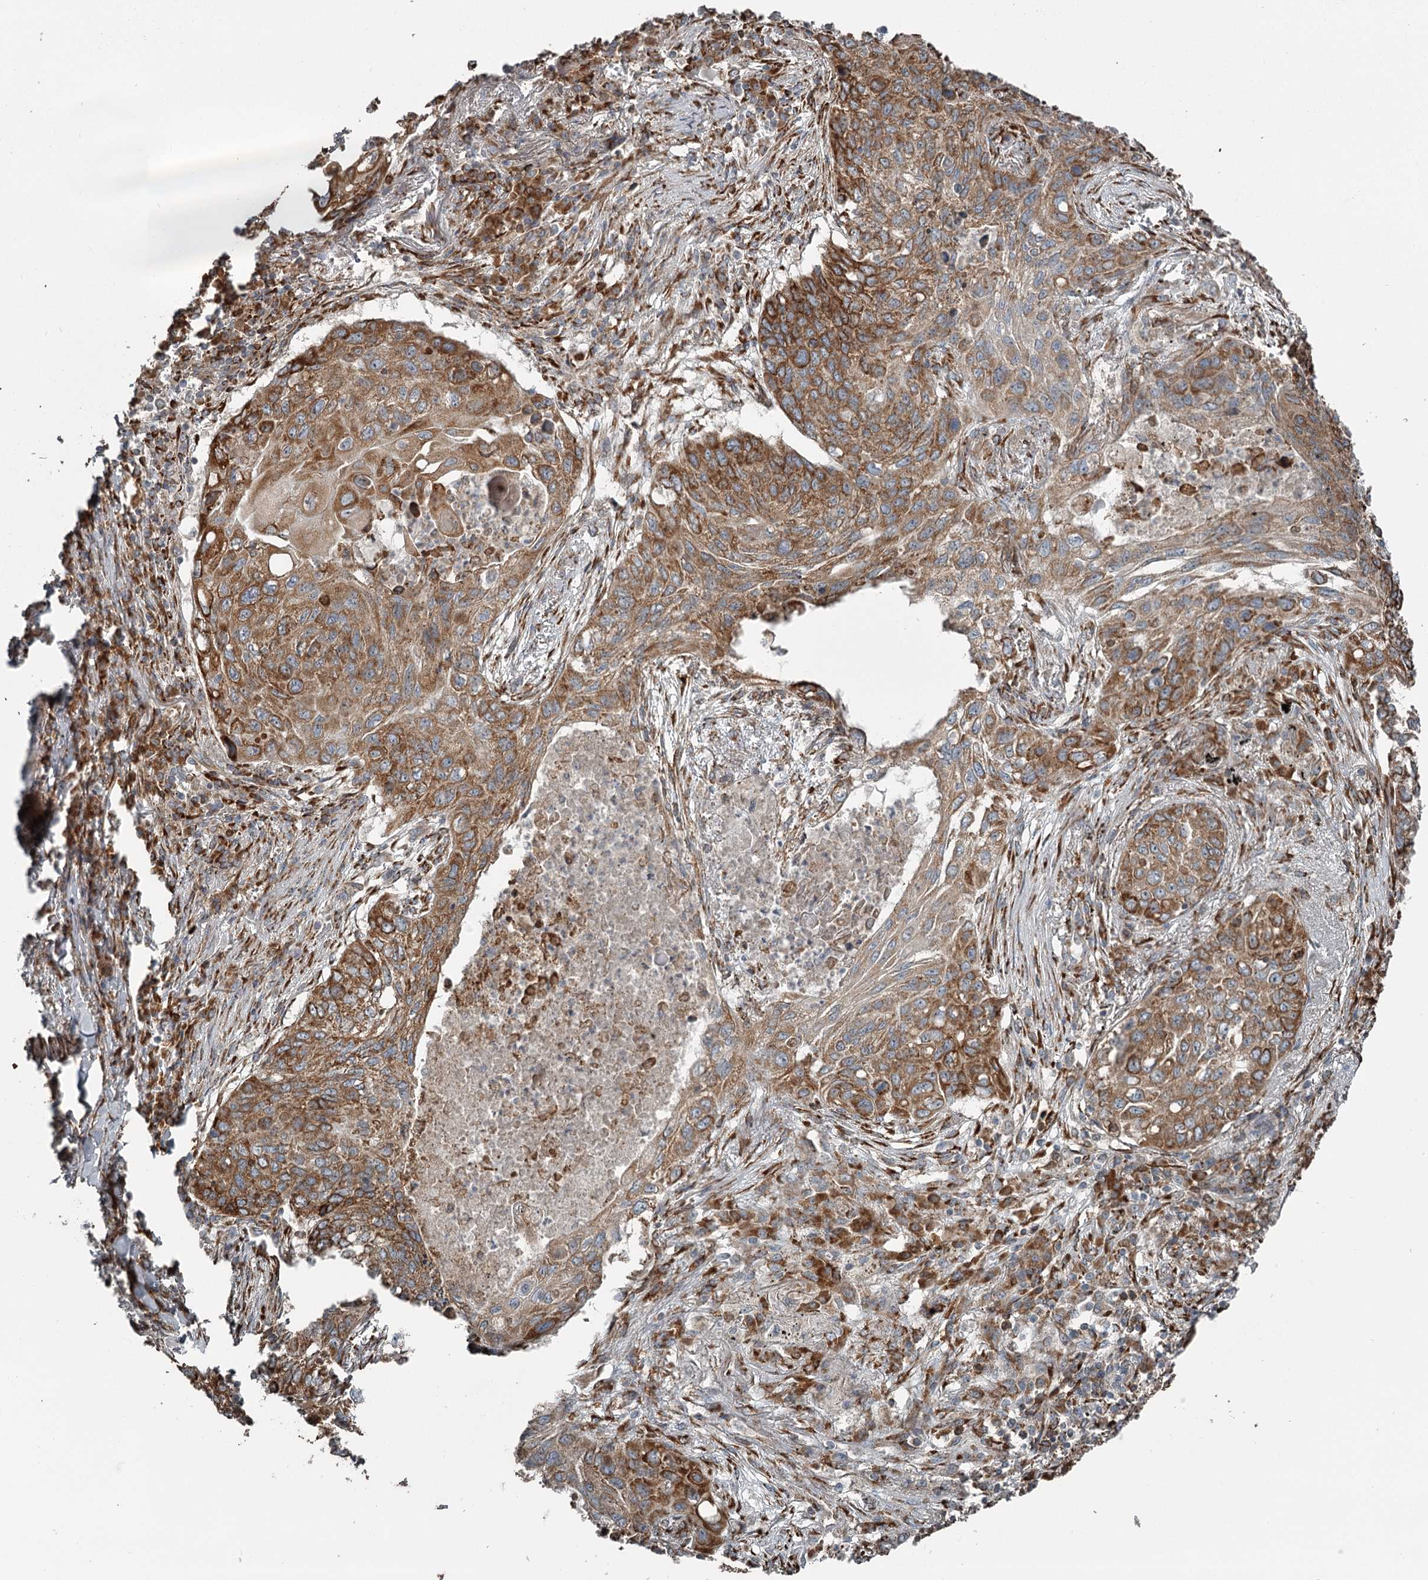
{"staining": {"intensity": "moderate", "quantity": ">75%", "location": "cytoplasmic/membranous"}, "tissue": "lung cancer", "cell_type": "Tumor cells", "image_type": "cancer", "snomed": [{"axis": "morphology", "description": "Squamous cell carcinoma, NOS"}, {"axis": "topography", "description": "Lung"}], "caption": "This is an image of immunohistochemistry staining of lung cancer (squamous cell carcinoma), which shows moderate staining in the cytoplasmic/membranous of tumor cells.", "gene": "RASSF8", "patient": {"sex": "female", "age": 63}}